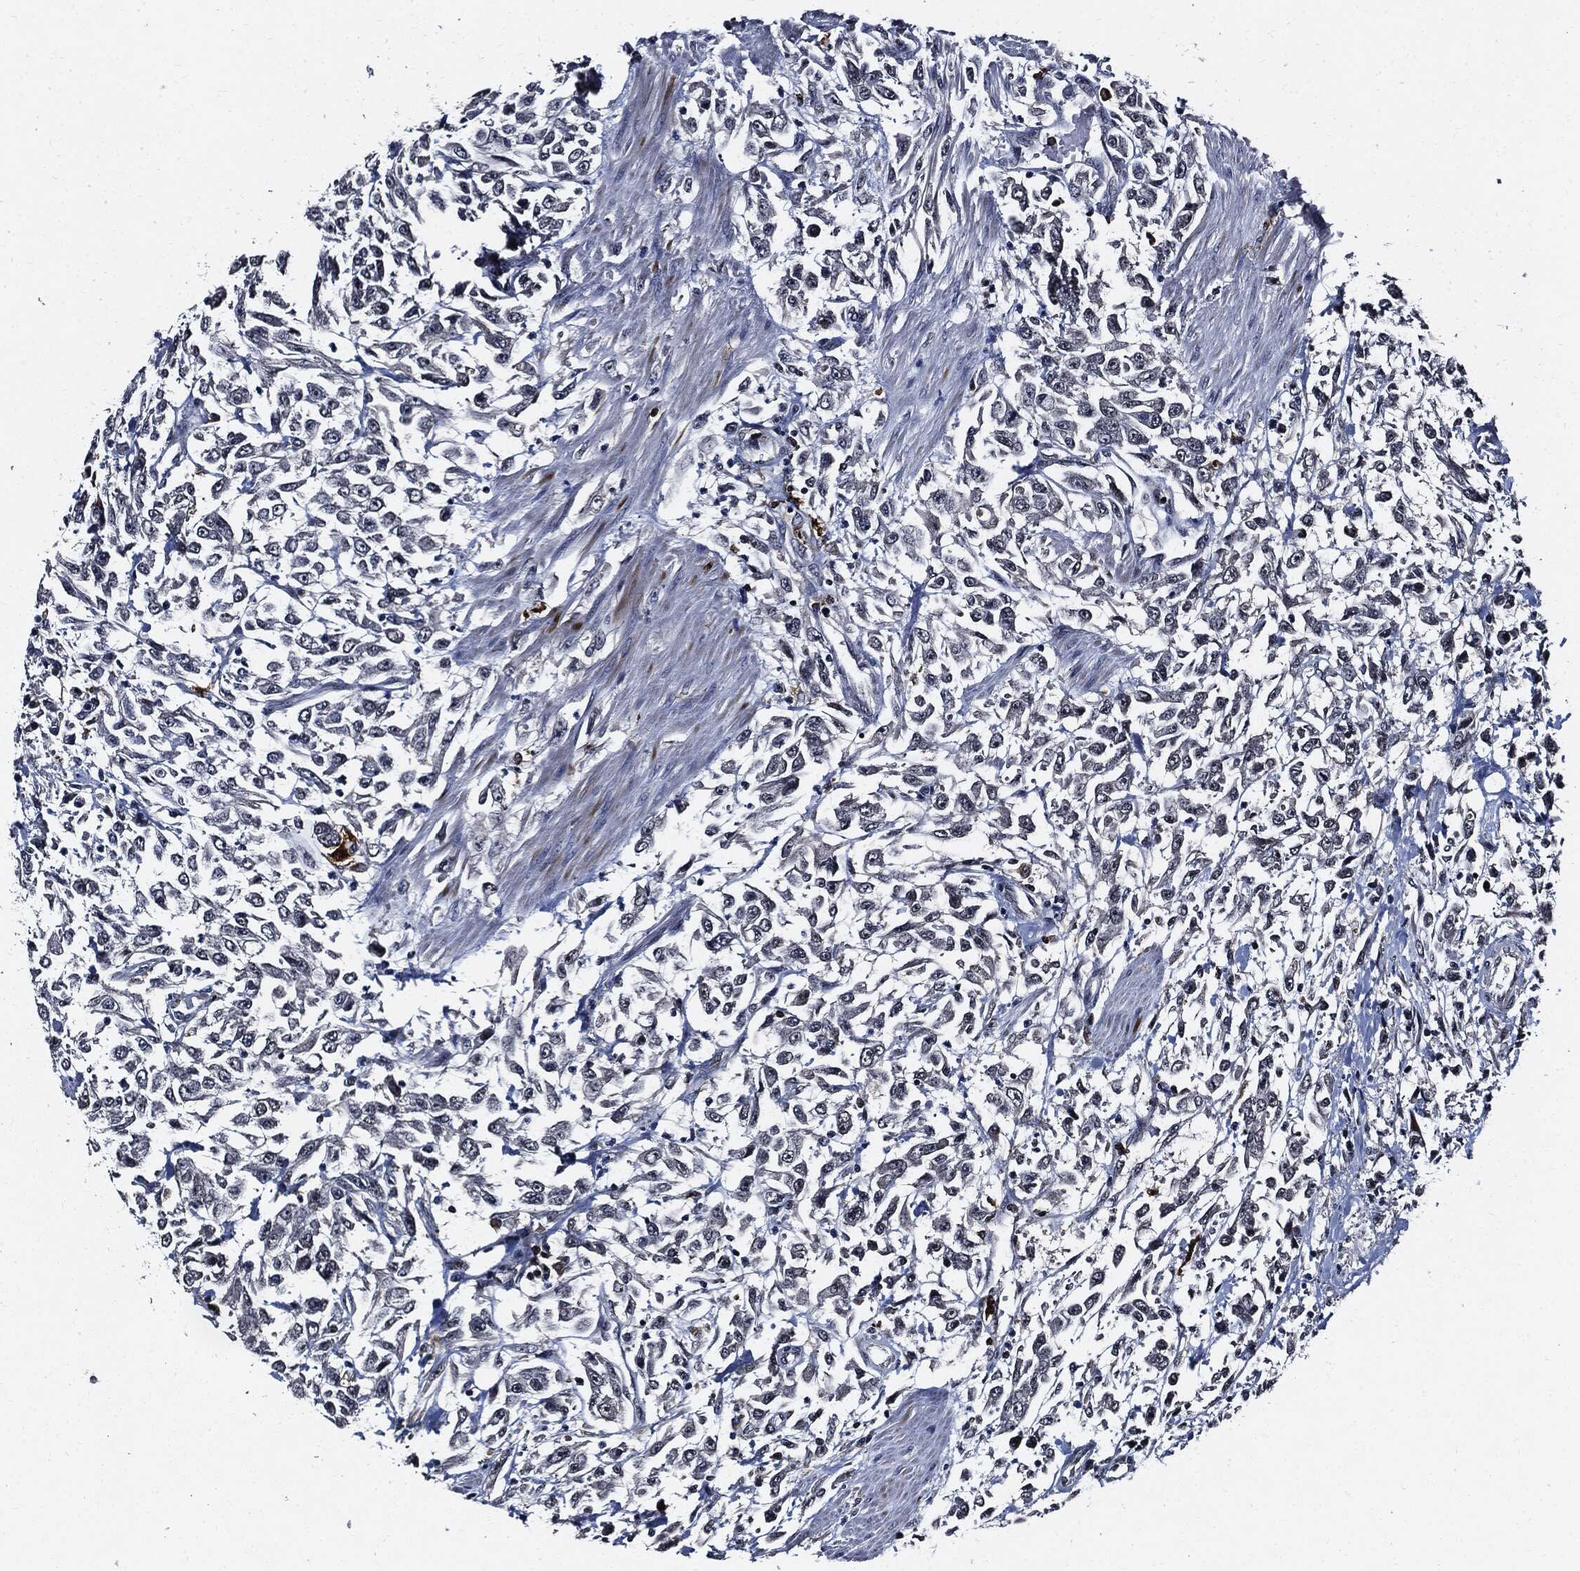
{"staining": {"intensity": "negative", "quantity": "none", "location": "none"}, "tissue": "urothelial cancer", "cell_type": "Tumor cells", "image_type": "cancer", "snomed": [{"axis": "morphology", "description": "Urothelial carcinoma, High grade"}, {"axis": "topography", "description": "Urinary bladder"}], "caption": "The immunohistochemistry histopathology image has no significant positivity in tumor cells of high-grade urothelial carcinoma tissue. Nuclei are stained in blue.", "gene": "SUGT1", "patient": {"sex": "male", "age": 46}}